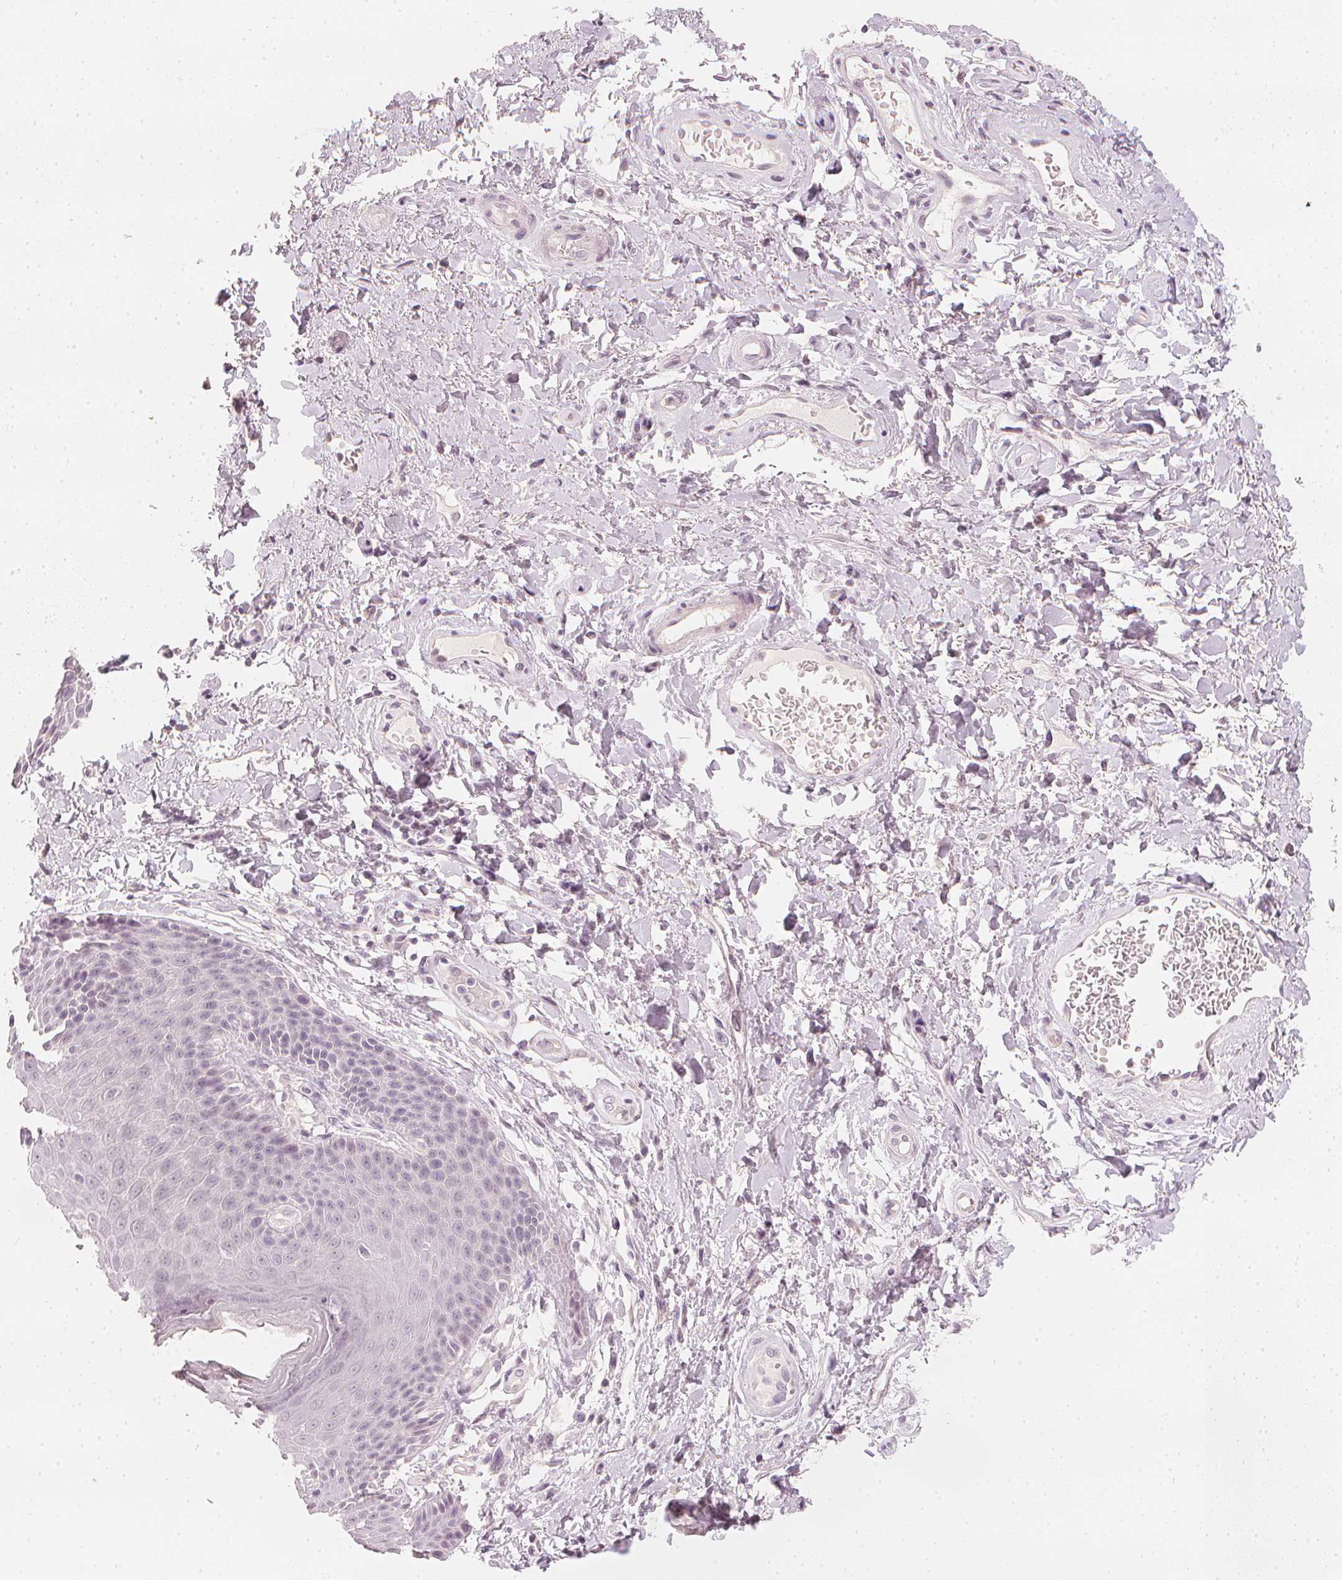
{"staining": {"intensity": "moderate", "quantity": "<25%", "location": "cytoplasmic/membranous"}, "tissue": "skin", "cell_type": "Epidermal cells", "image_type": "normal", "snomed": [{"axis": "morphology", "description": "Normal tissue, NOS"}, {"axis": "topography", "description": "Anal"}, {"axis": "topography", "description": "Peripheral nerve tissue"}], "caption": "IHC of unremarkable skin exhibits low levels of moderate cytoplasmic/membranous positivity in approximately <25% of epidermal cells. The staining was performed using DAB (3,3'-diaminobenzidine), with brown indicating positive protein expression. Nuclei are stained blue with hematoxylin.", "gene": "CALB1", "patient": {"sex": "male", "age": 51}}